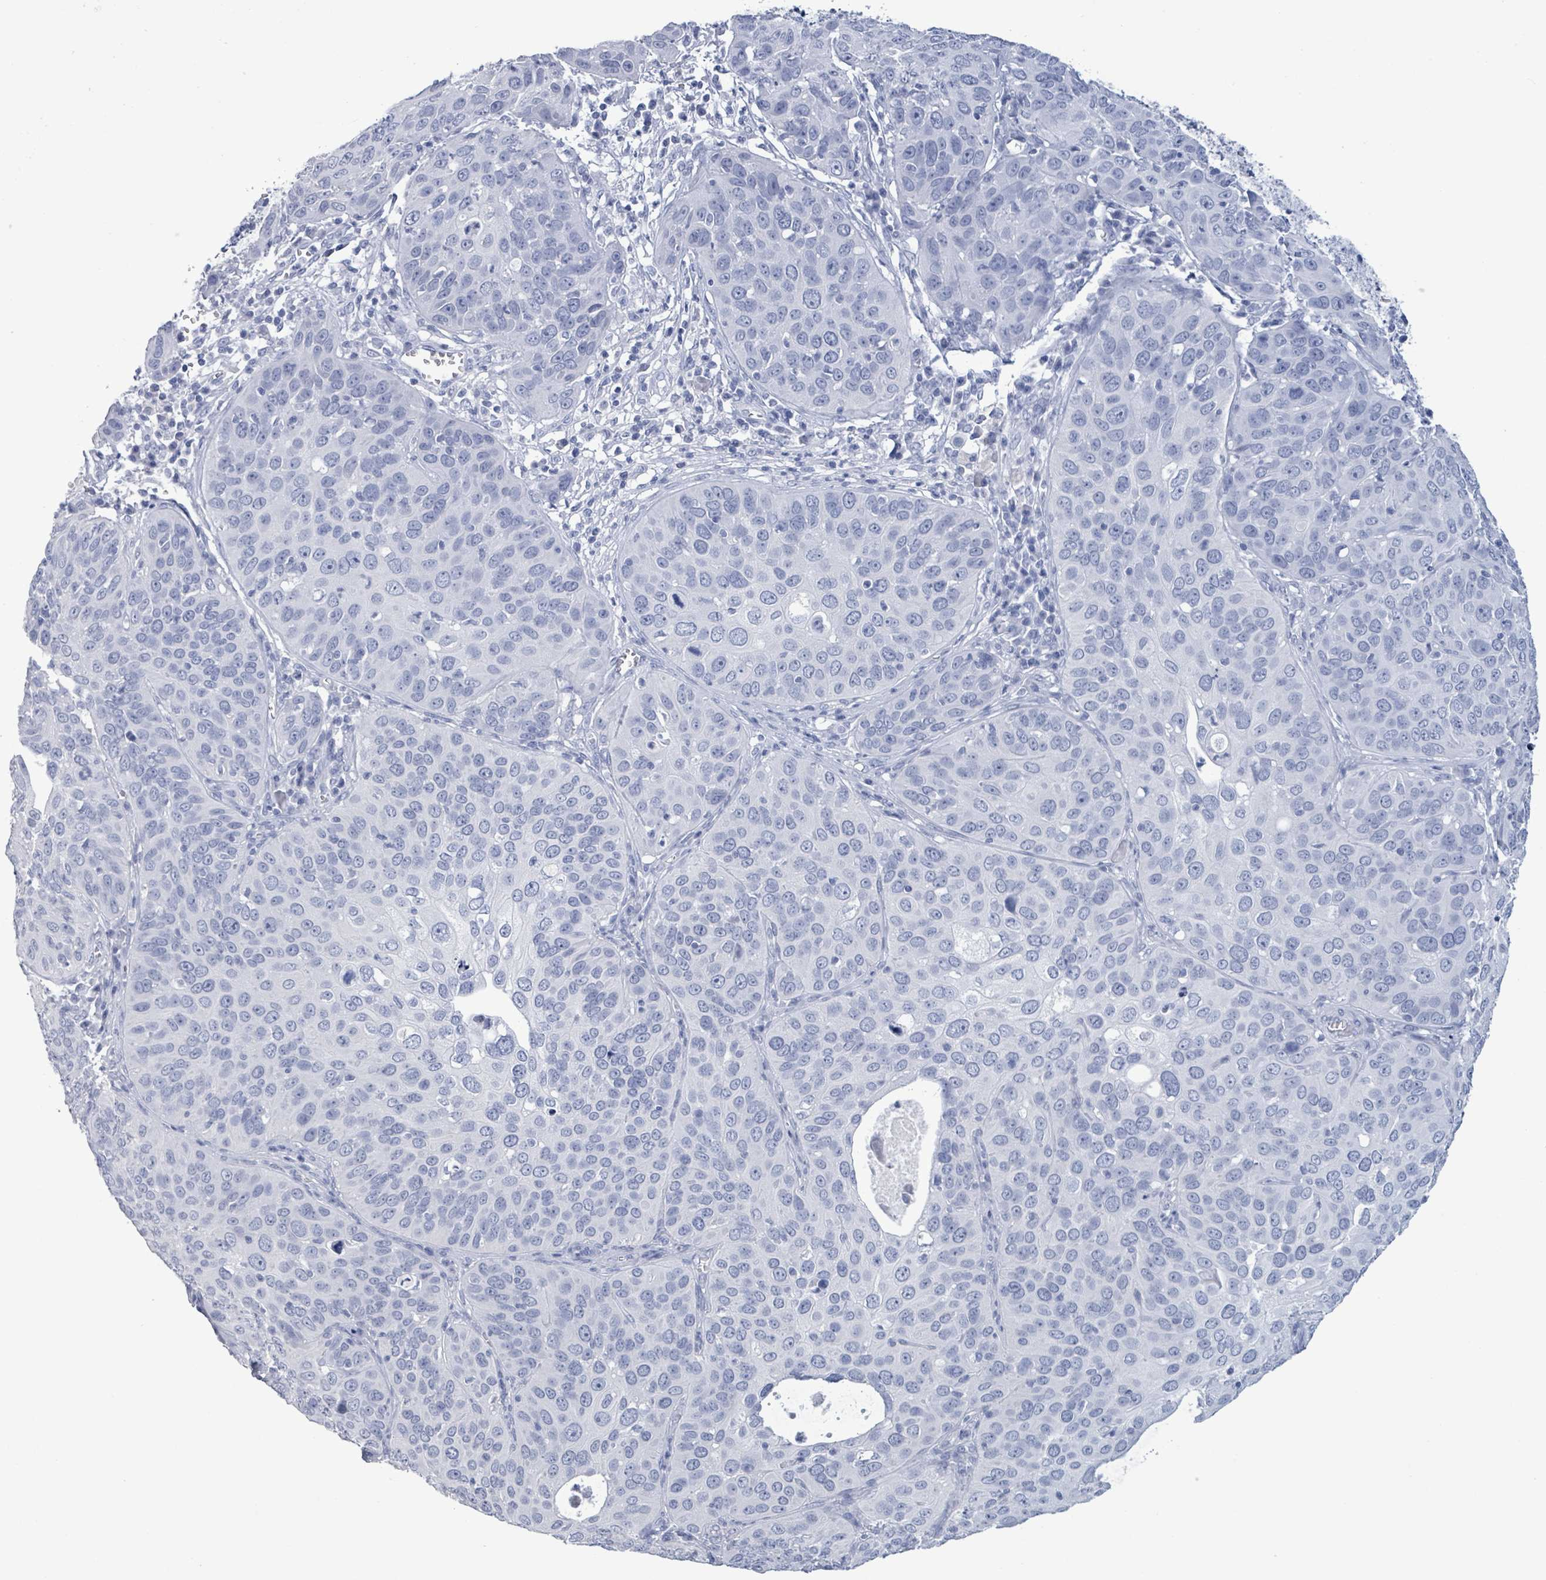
{"staining": {"intensity": "negative", "quantity": "none", "location": "none"}, "tissue": "cervical cancer", "cell_type": "Tumor cells", "image_type": "cancer", "snomed": [{"axis": "morphology", "description": "Squamous cell carcinoma, NOS"}, {"axis": "topography", "description": "Cervix"}], "caption": "A histopathology image of cervical squamous cell carcinoma stained for a protein reveals no brown staining in tumor cells.", "gene": "NKX2-1", "patient": {"sex": "female", "age": 36}}